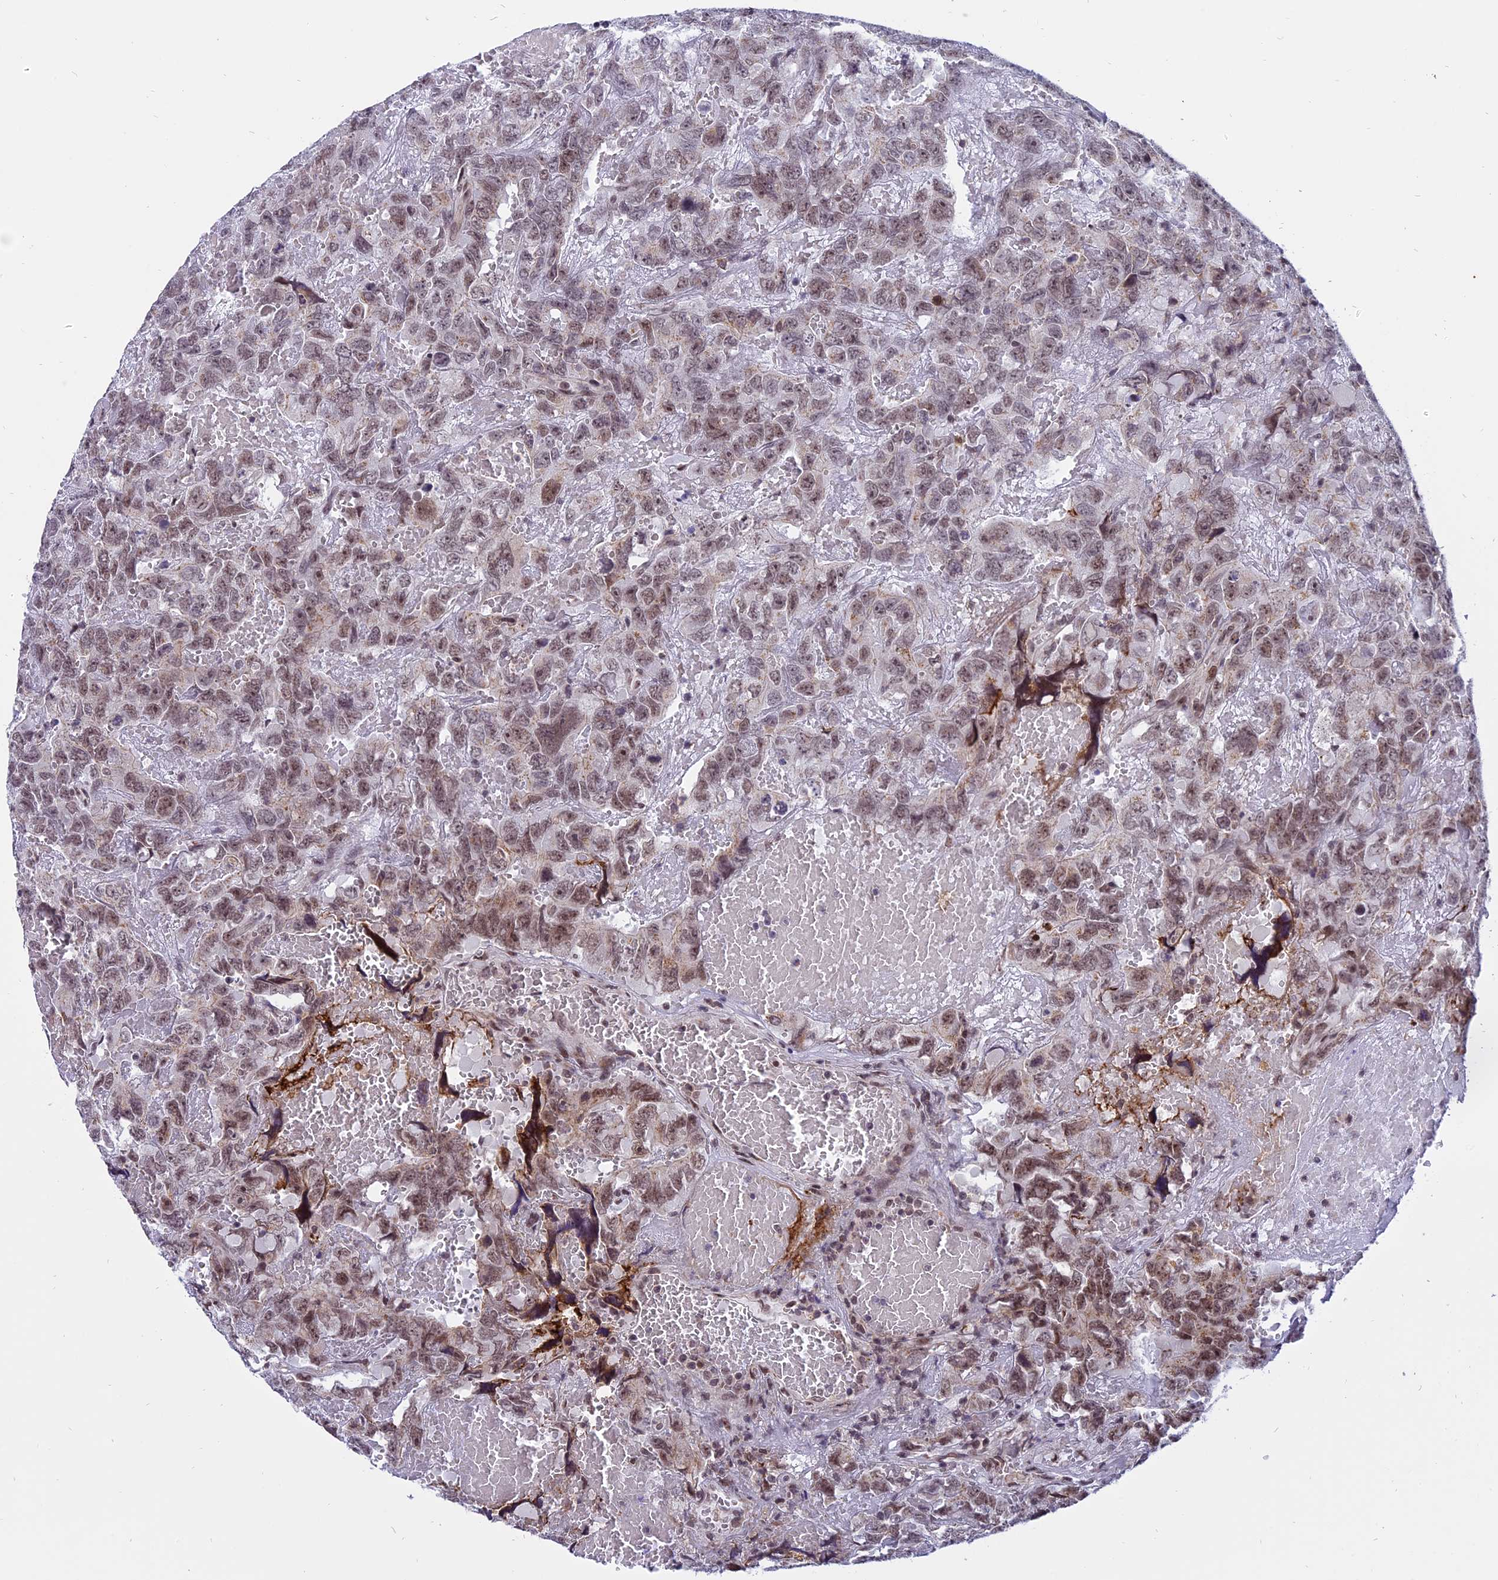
{"staining": {"intensity": "weak", "quantity": ">75%", "location": "nuclear"}, "tissue": "testis cancer", "cell_type": "Tumor cells", "image_type": "cancer", "snomed": [{"axis": "morphology", "description": "Carcinoma, Embryonal, NOS"}, {"axis": "topography", "description": "Testis"}], "caption": "IHC of human testis embryonal carcinoma shows low levels of weak nuclear expression in approximately >75% of tumor cells. The staining was performed using DAB to visualize the protein expression in brown, while the nuclei were stained in blue with hematoxylin (Magnification: 20x).", "gene": "TADA3", "patient": {"sex": "male", "age": 45}}